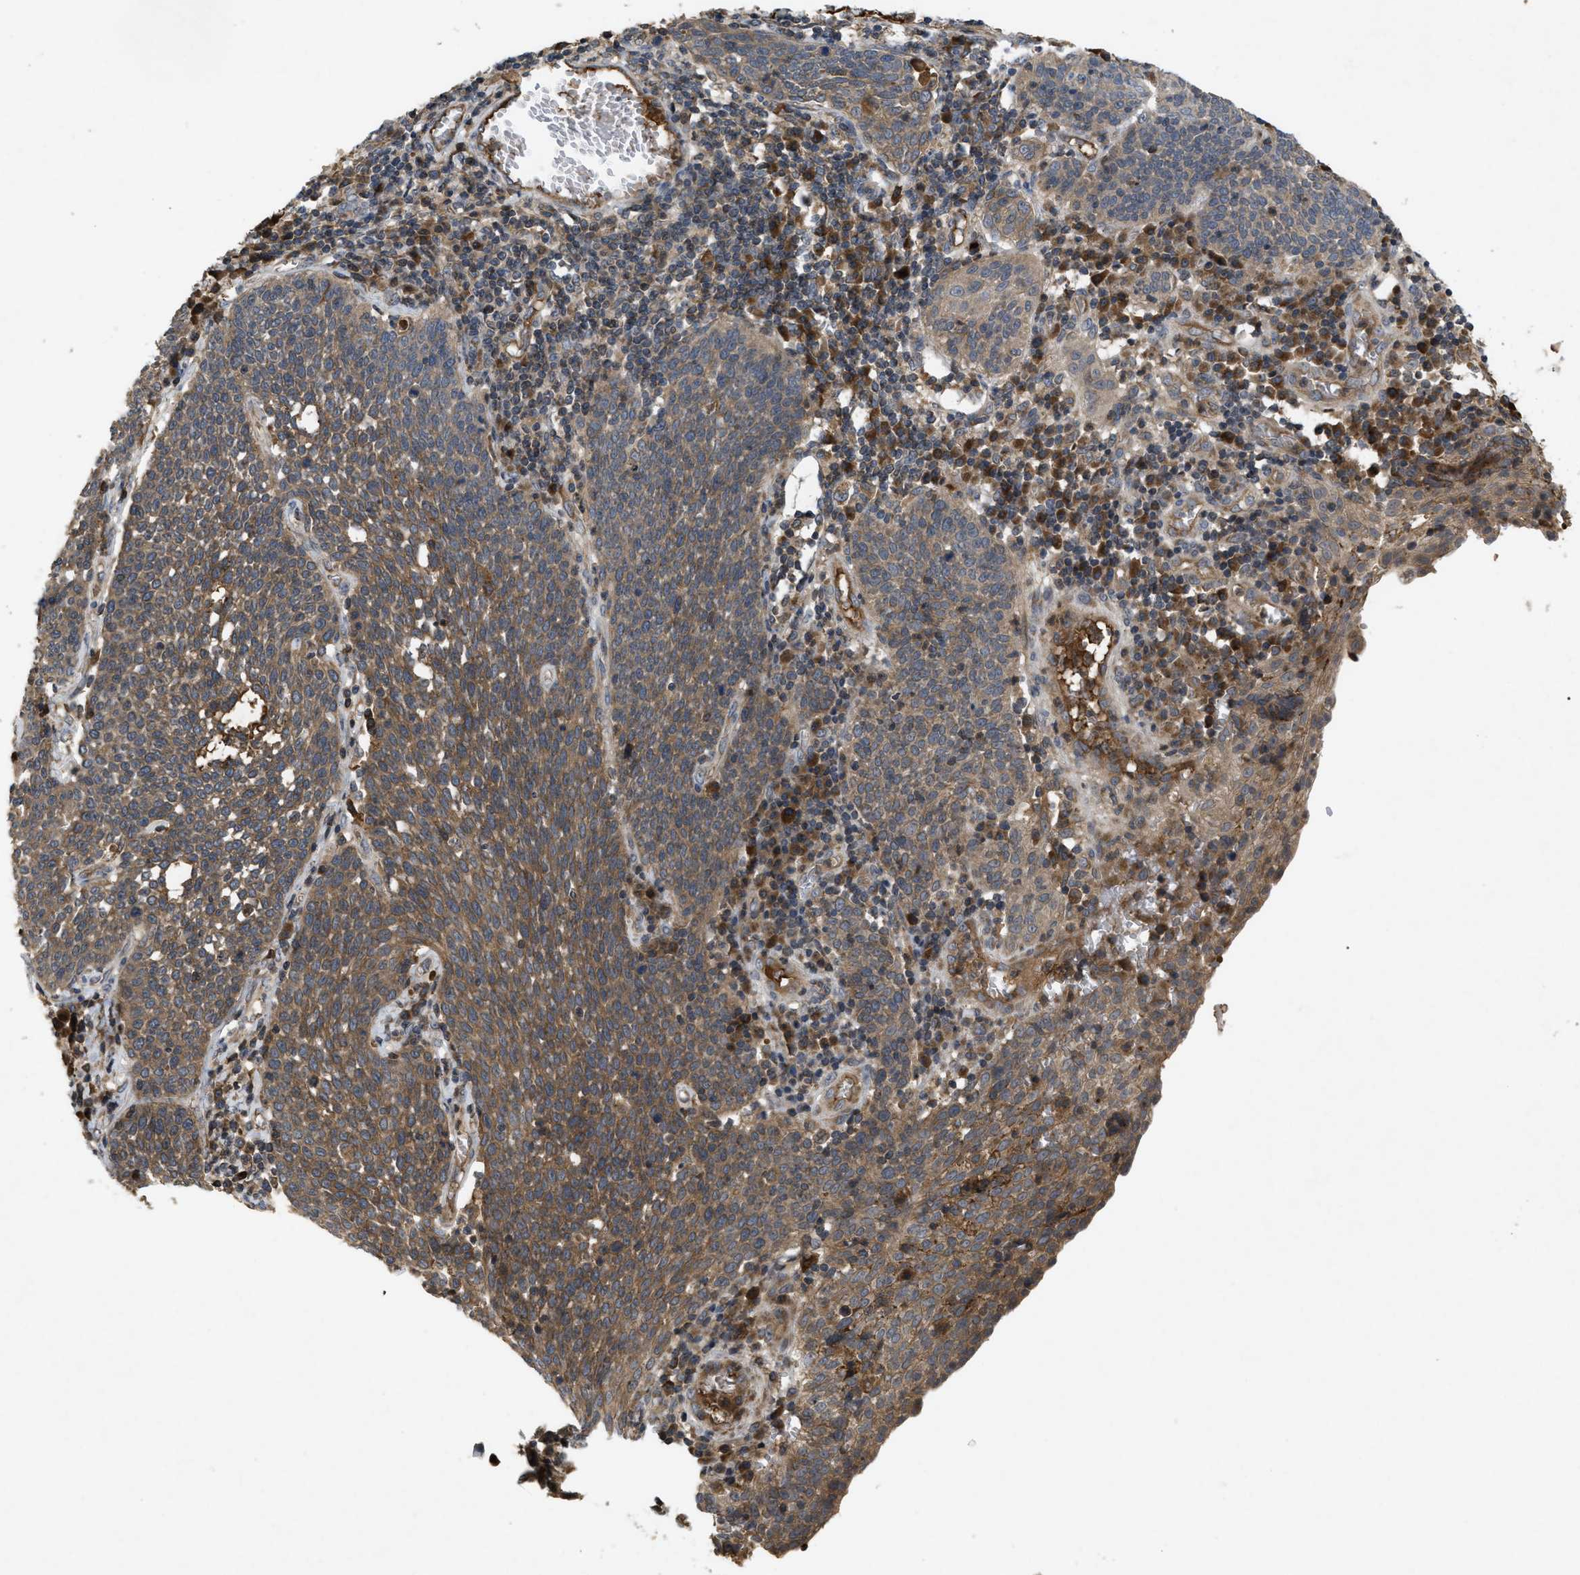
{"staining": {"intensity": "moderate", "quantity": ">75%", "location": "cytoplasmic/membranous"}, "tissue": "cervical cancer", "cell_type": "Tumor cells", "image_type": "cancer", "snomed": [{"axis": "morphology", "description": "Squamous cell carcinoma, NOS"}, {"axis": "topography", "description": "Cervix"}], "caption": "Immunohistochemistry (IHC) histopathology image of cervical cancer (squamous cell carcinoma) stained for a protein (brown), which displays medium levels of moderate cytoplasmic/membranous positivity in approximately >75% of tumor cells.", "gene": "RAB2A", "patient": {"sex": "female", "age": 34}}